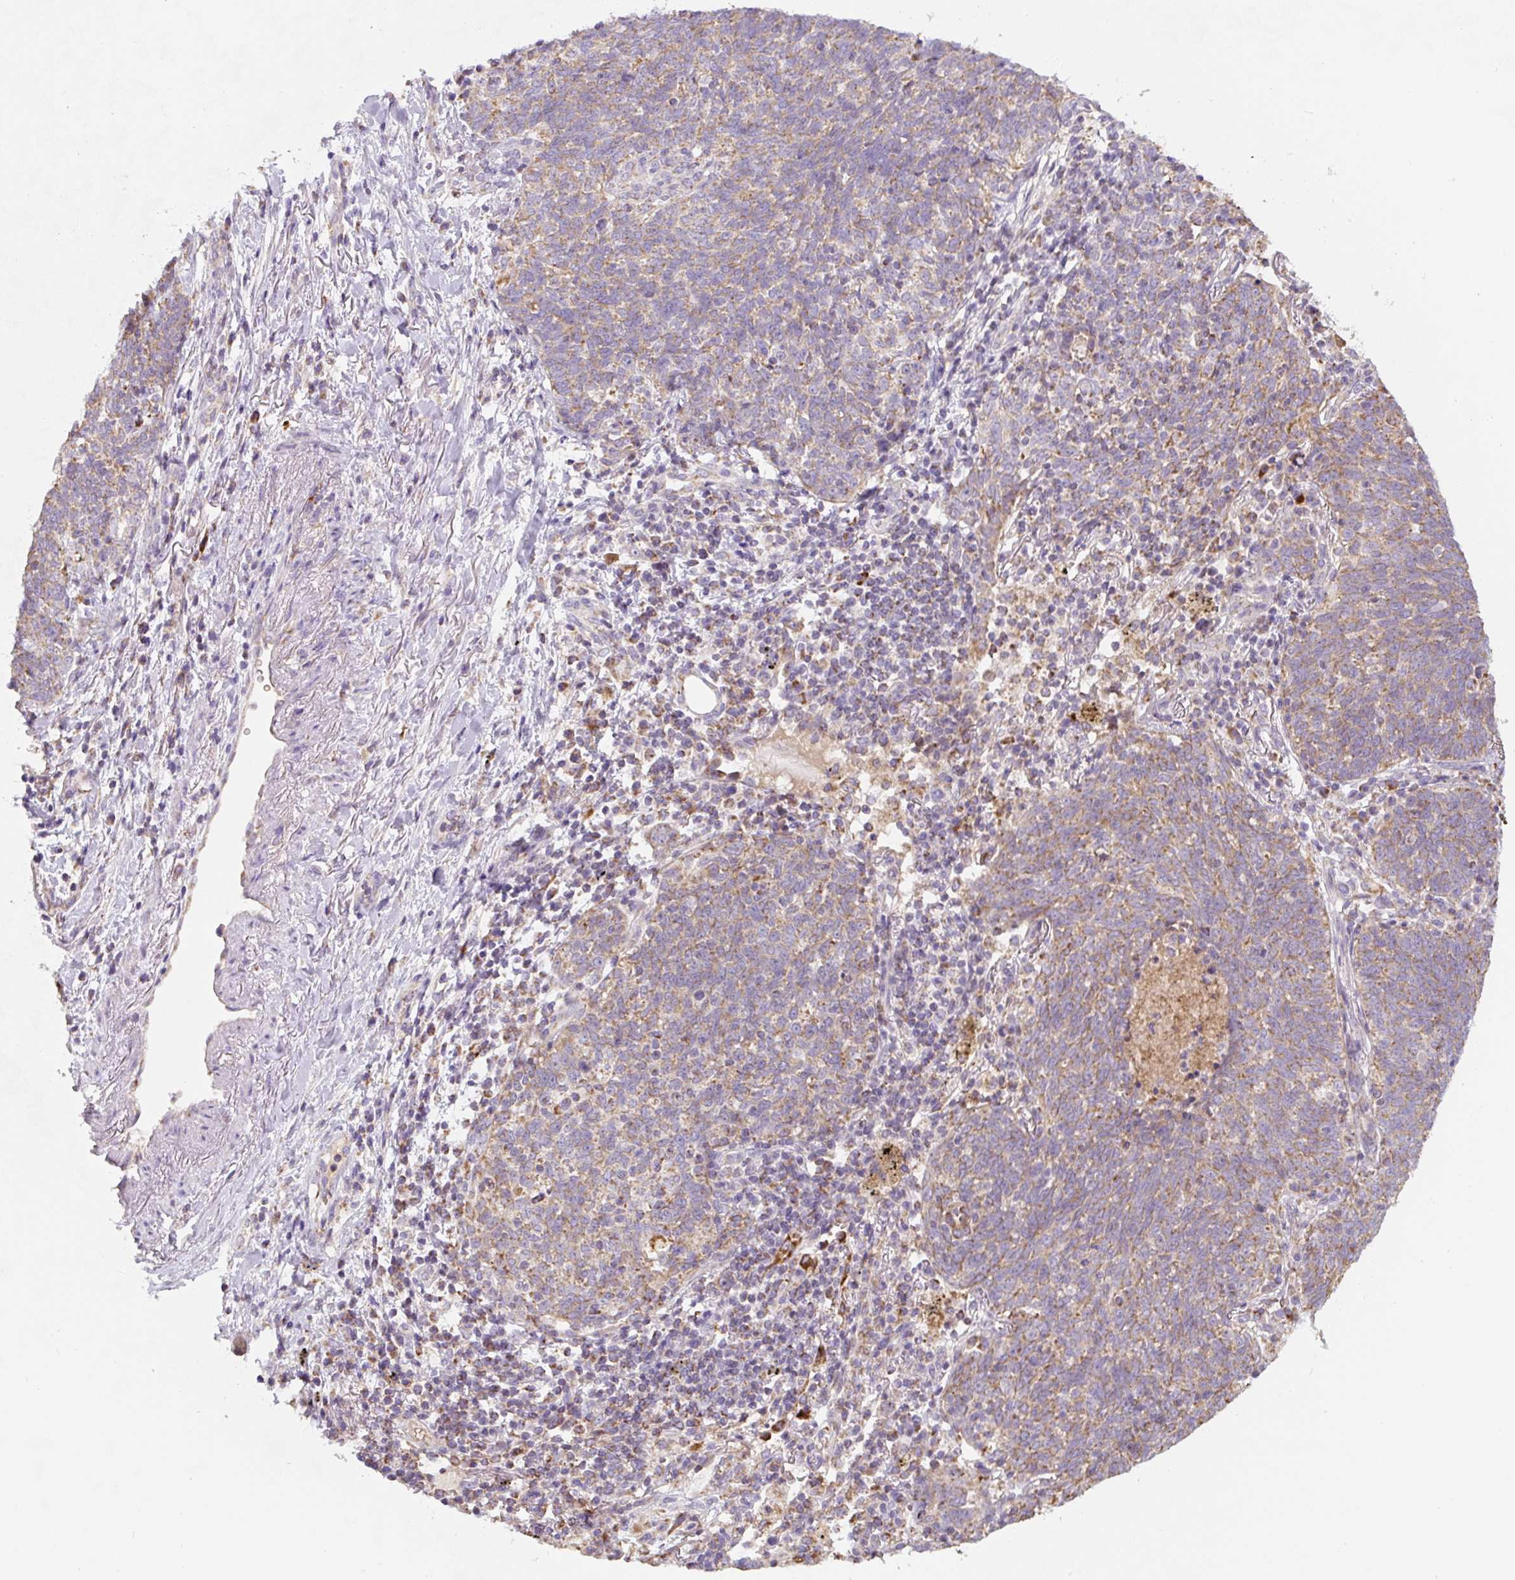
{"staining": {"intensity": "weak", "quantity": ">75%", "location": "cytoplasmic/membranous"}, "tissue": "lung cancer", "cell_type": "Tumor cells", "image_type": "cancer", "snomed": [{"axis": "morphology", "description": "Squamous cell carcinoma, NOS"}, {"axis": "topography", "description": "Lung"}], "caption": "Protein staining by immunohistochemistry (IHC) demonstrates weak cytoplasmic/membranous staining in about >75% of tumor cells in squamous cell carcinoma (lung). The staining was performed using DAB (3,3'-diaminobenzidine) to visualize the protein expression in brown, while the nuclei were stained in blue with hematoxylin (Magnification: 20x).", "gene": "MT-CO2", "patient": {"sex": "female", "age": 72}}